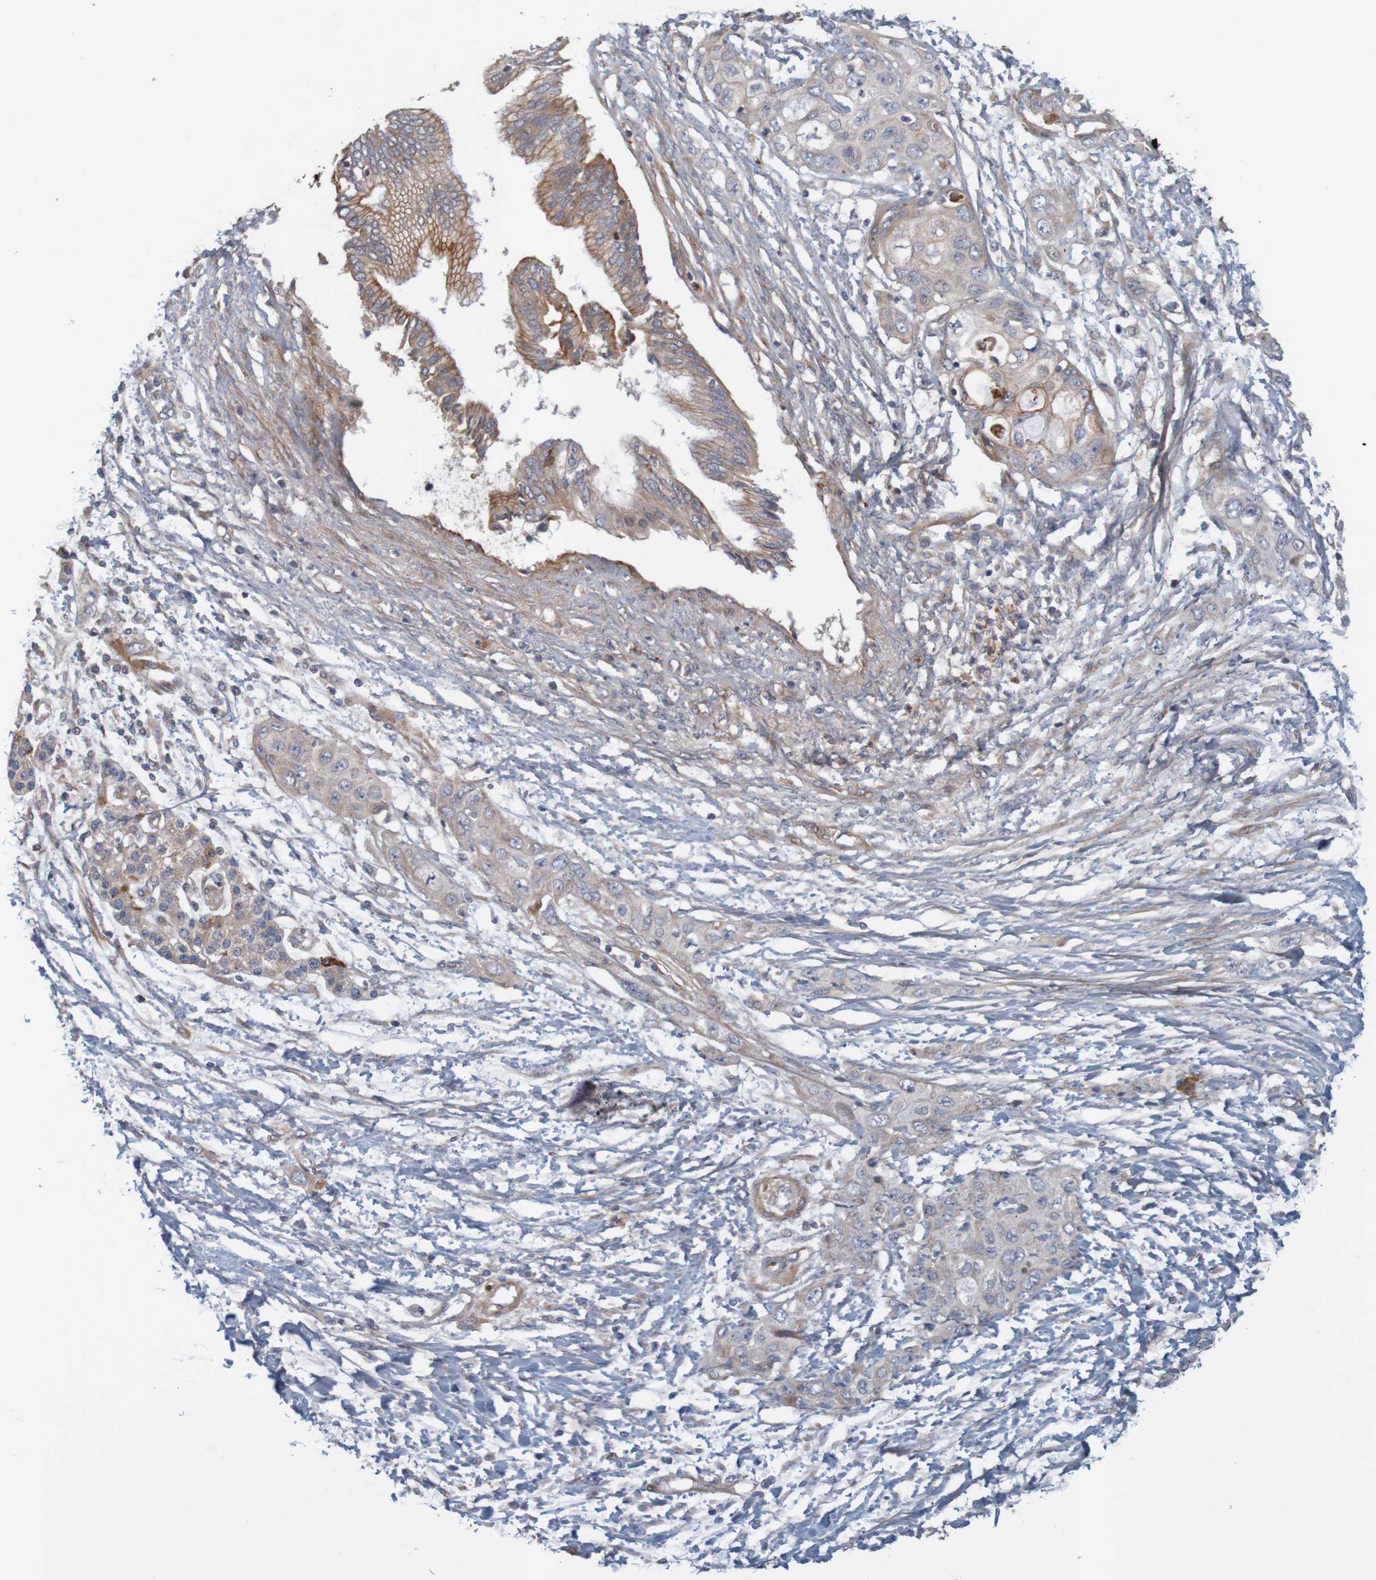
{"staining": {"intensity": "weak", "quantity": "<25%", "location": "cytoplasmic/membranous"}, "tissue": "pancreatic cancer", "cell_type": "Tumor cells", "image_type": "cancer", "snomed": [{"axis": "morphology", "description": "Adenocarcinoma, NOS"}, {"axis": "topography", "description": "Pancreas"}], "caption": "There is no significant expression in tumor cells of adenocarcinoma (pancreatic).", "gene": "KRT23", "patient": {"sex": "female", "age": 70}}